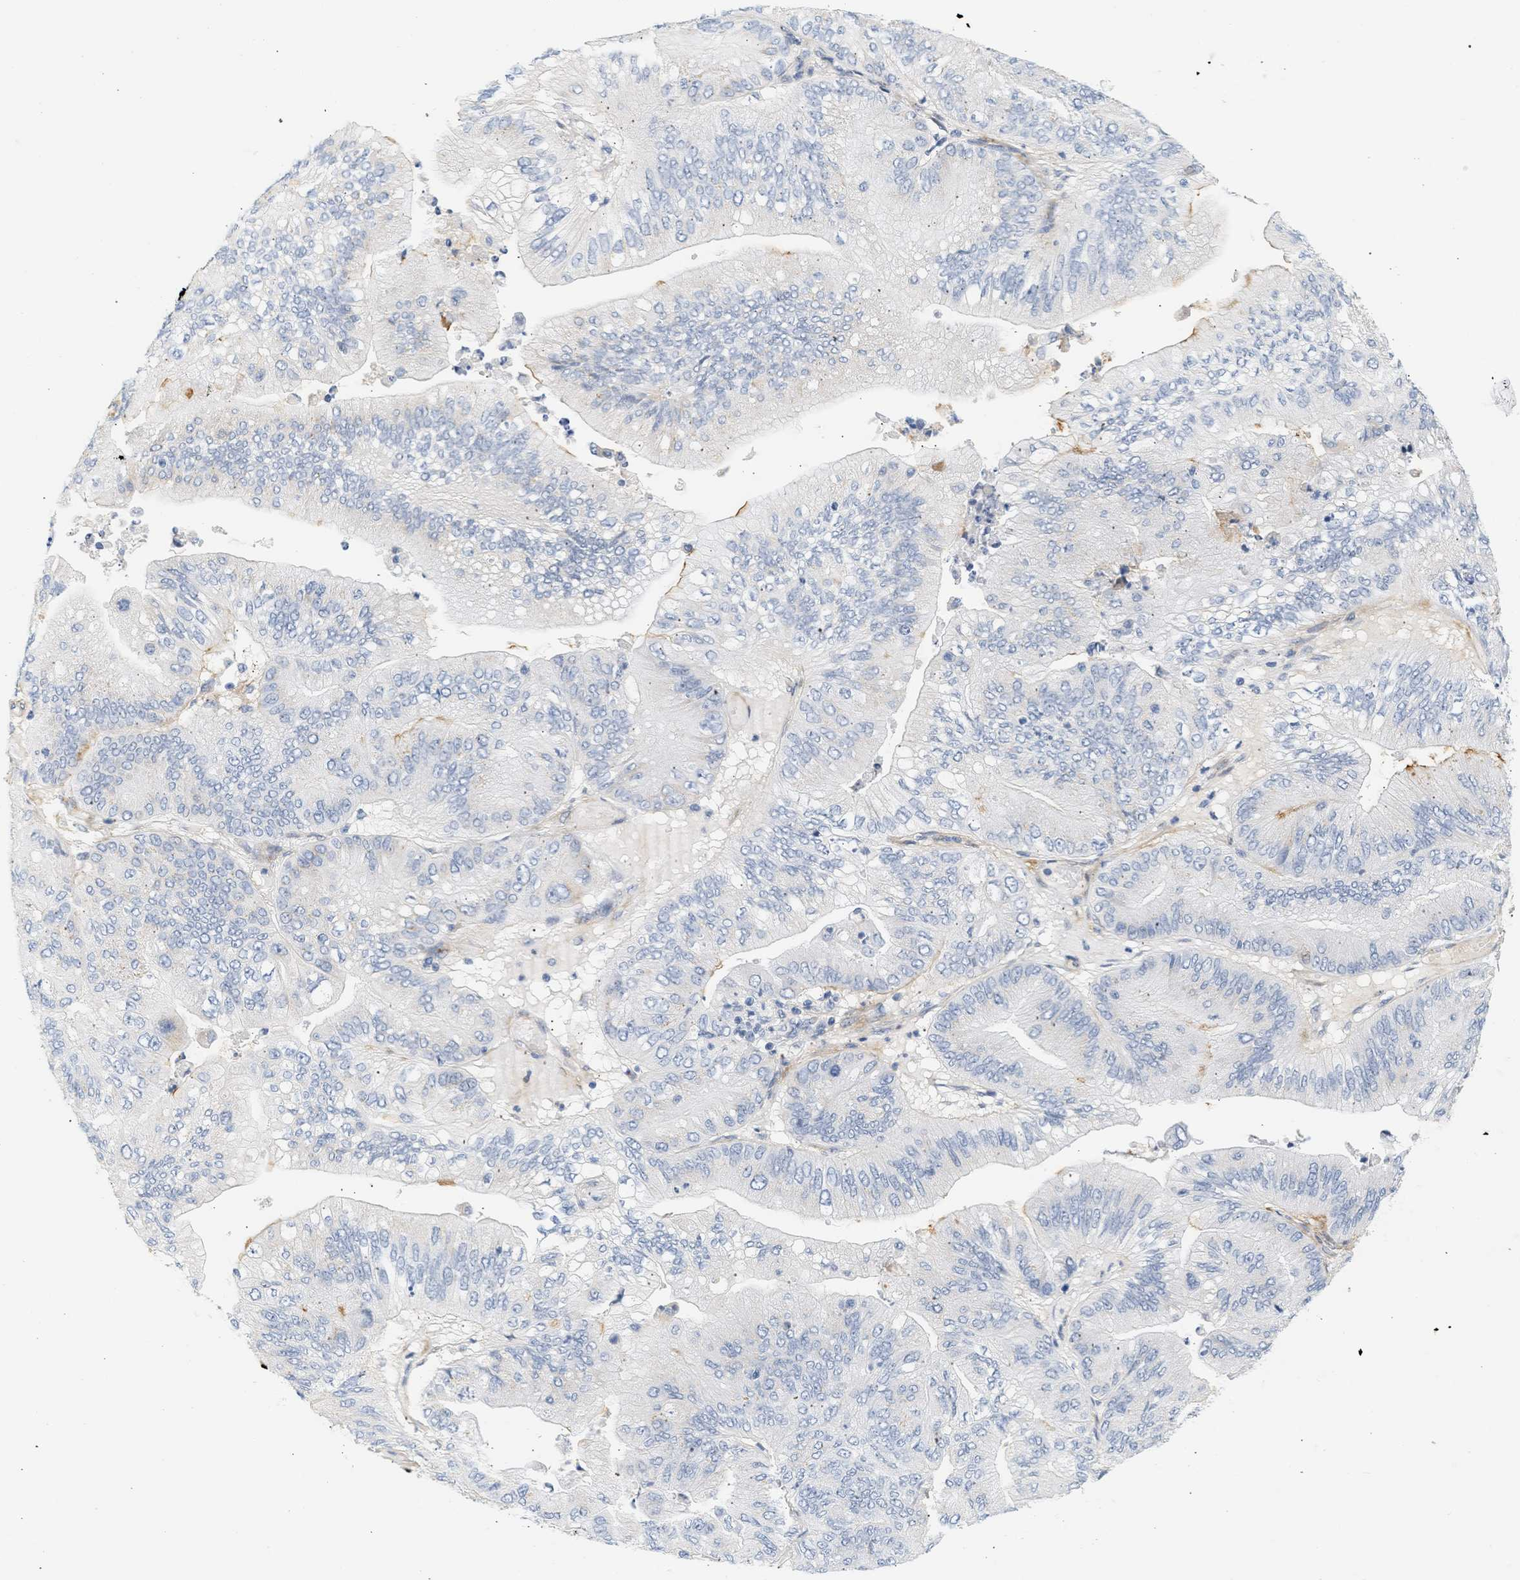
{"staining": {"intensity": "negative", "quantity": "none", "location": "none"}, "tissue": "ovarian cancer", "cell_type": "Tumor cells", "image_type": "cancer", "snomed": [{"axis": "morphology", "description": "Cystadenocarcinoma, mucinous, NOS"}, {"axis": "topography", "description": "Ovary"}], "caption": "Immunohistochemistry (IHC) of human ovarian cancer demonstrates no staining in tumor cells.", "gene": "SLC30A7", "patient": {"sex": "female", "age": 61}}